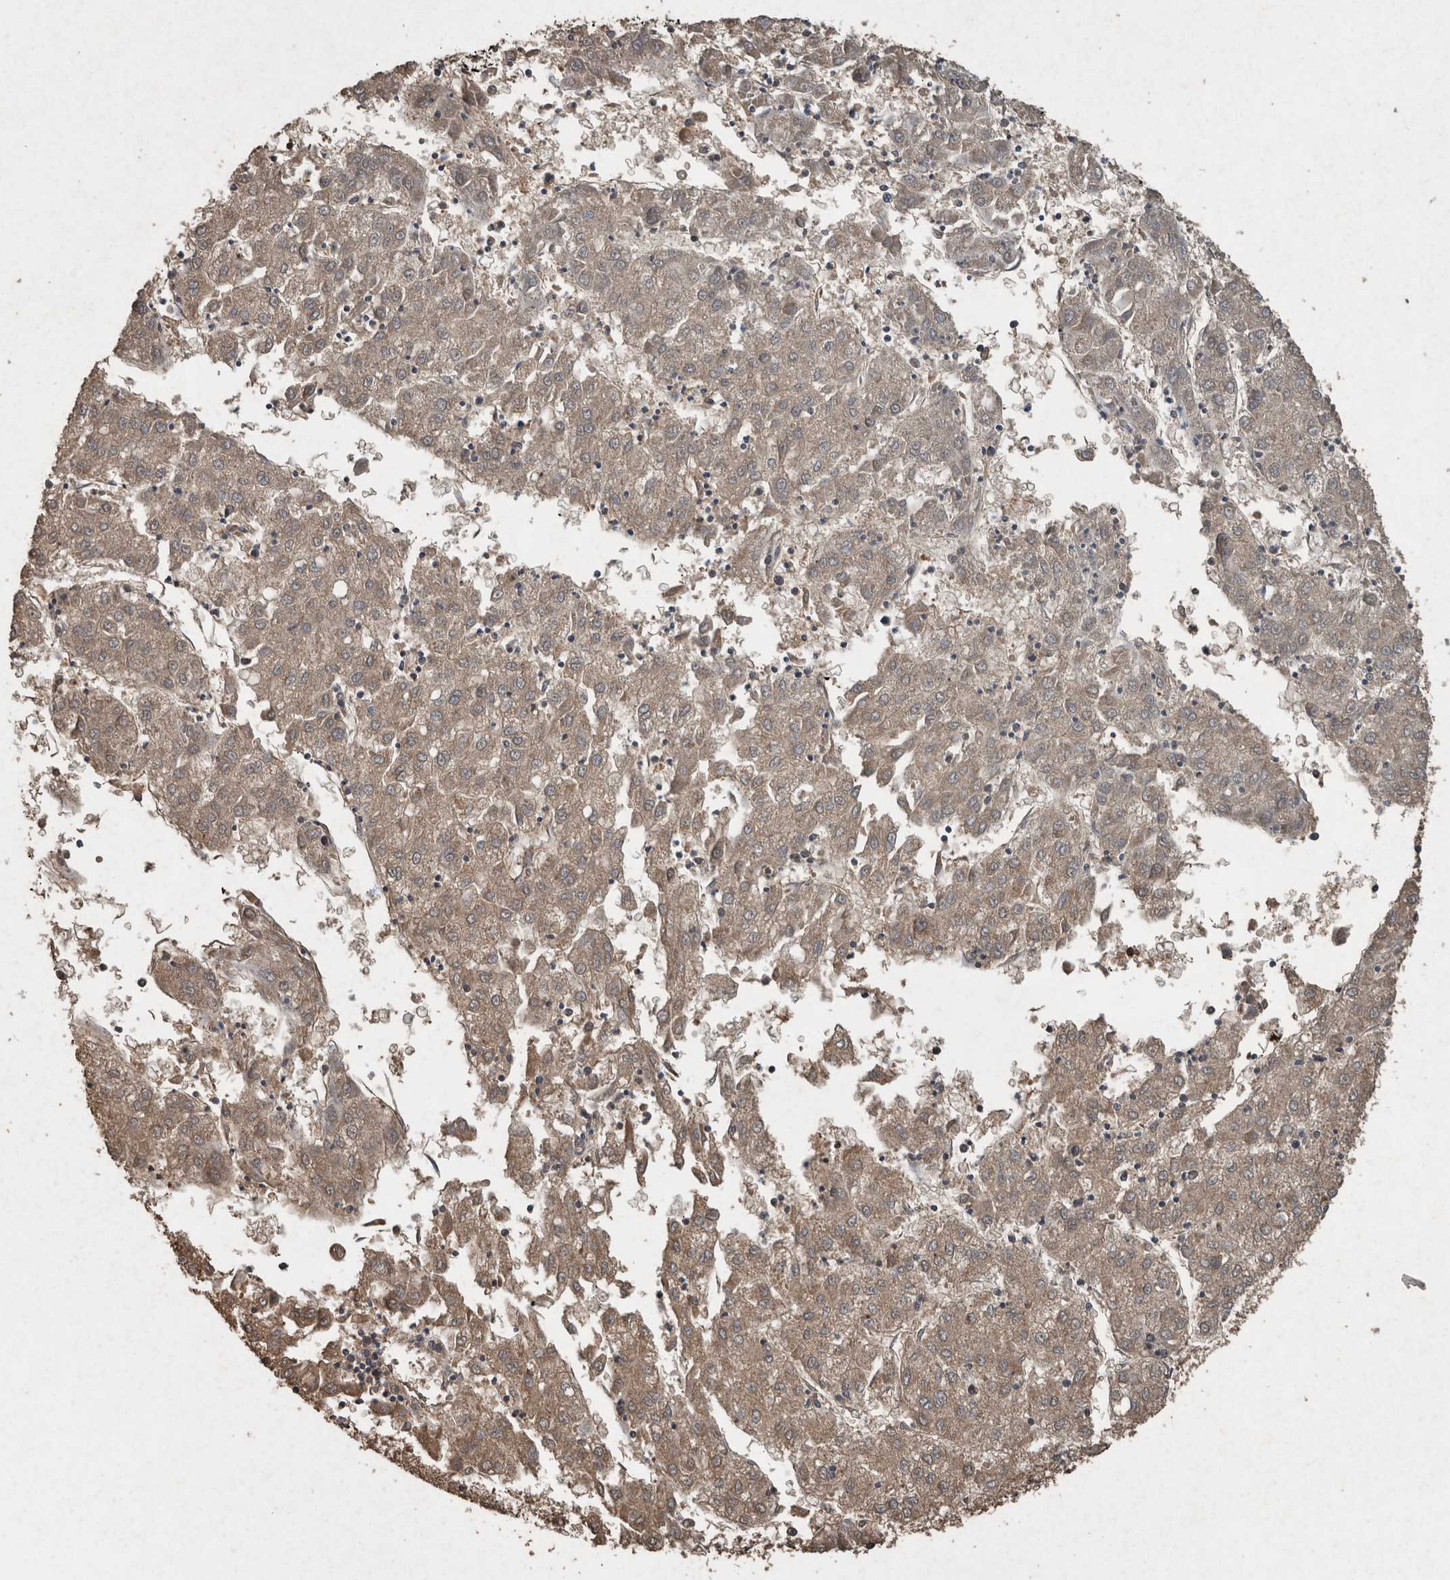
{"staining": {"intensity": "moderate", "quantity": ">75%", "location": "cytoplasmic/membranous"}, "tissue": "liver cancer", "cell_type": "Tumor cells", "image_type": "cancer", "snomed": [{"axis": "morphology", "description": "Carcinoma, Hepatocellular, NOS"}, {"axis": "topography", "description": "Liver"}], "caption": "Immunohistochemistry (IHC) photomicrograph of neoplastic tissue: human liver cancer (hepatocellular carcinoma) stained using immunohistochemistry demonstrates medium levels of moderate protein expression localized specifically in the cytoplasmic/membranous of tumor cells, appearing as a cytoplasmic/membranous brown color.", "gene": "FGFRL1", "patient": {"sex": "male", "age": 72}}